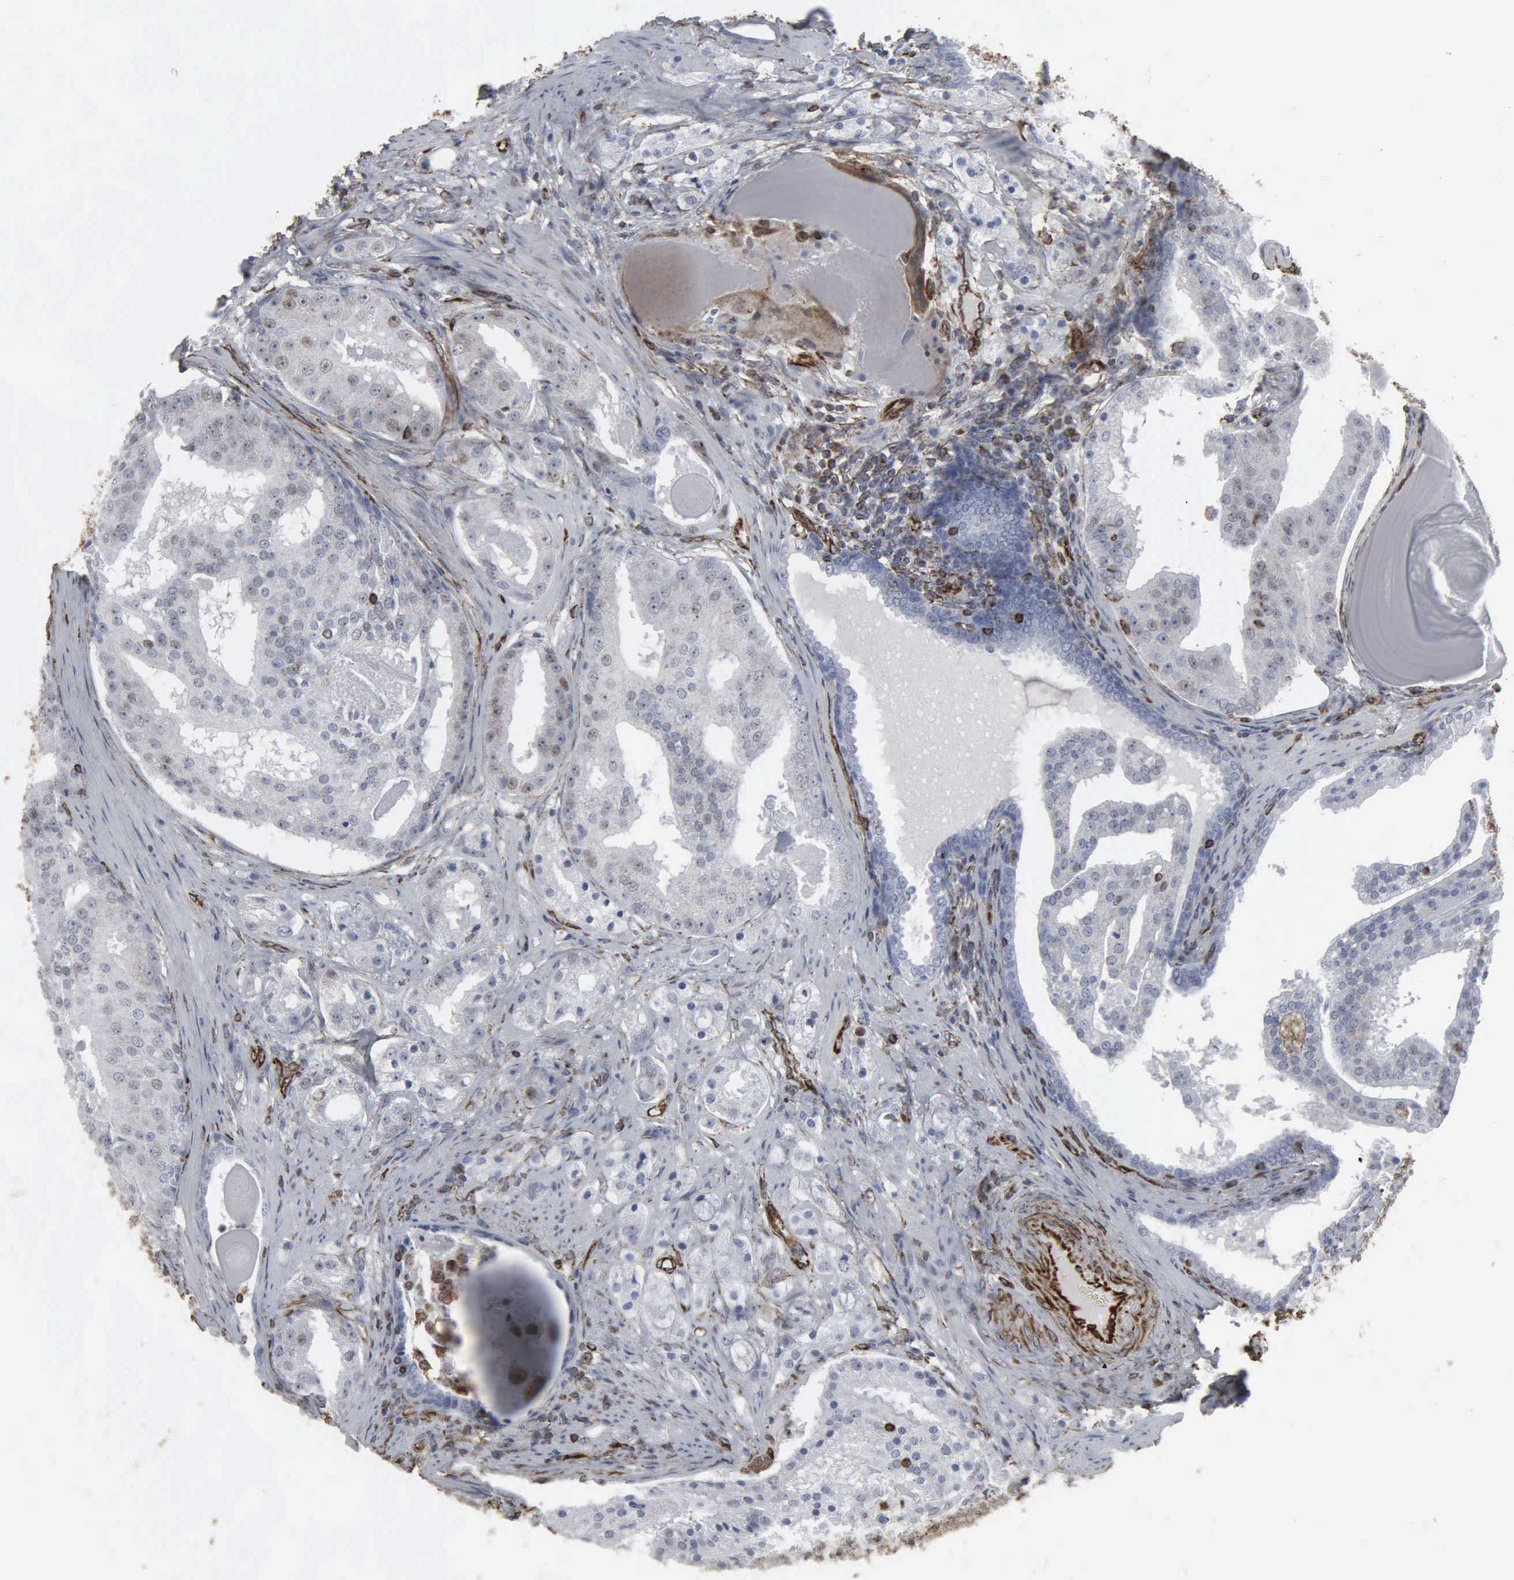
{"staining": {"intensity": "weak", "quantity": "<25%", "location": "nuclear"}, "tissue": "prostate cancer", "cell_type": "Tumor cells", "image_type": "cancer", "snomed": [{"axis": "morphology", "description": "Adenocarcinoma, High grade"}, {"axis": "topography", "description": "Prostate"}], "caption": "A histopathology image of prostate cancer stained for a protein displays no brown staining in tumor cells. (DAB IHC with hematoxylin counter stain).", "gene": "CCNE1", "patient": {"sex": "male", "age": 68}}